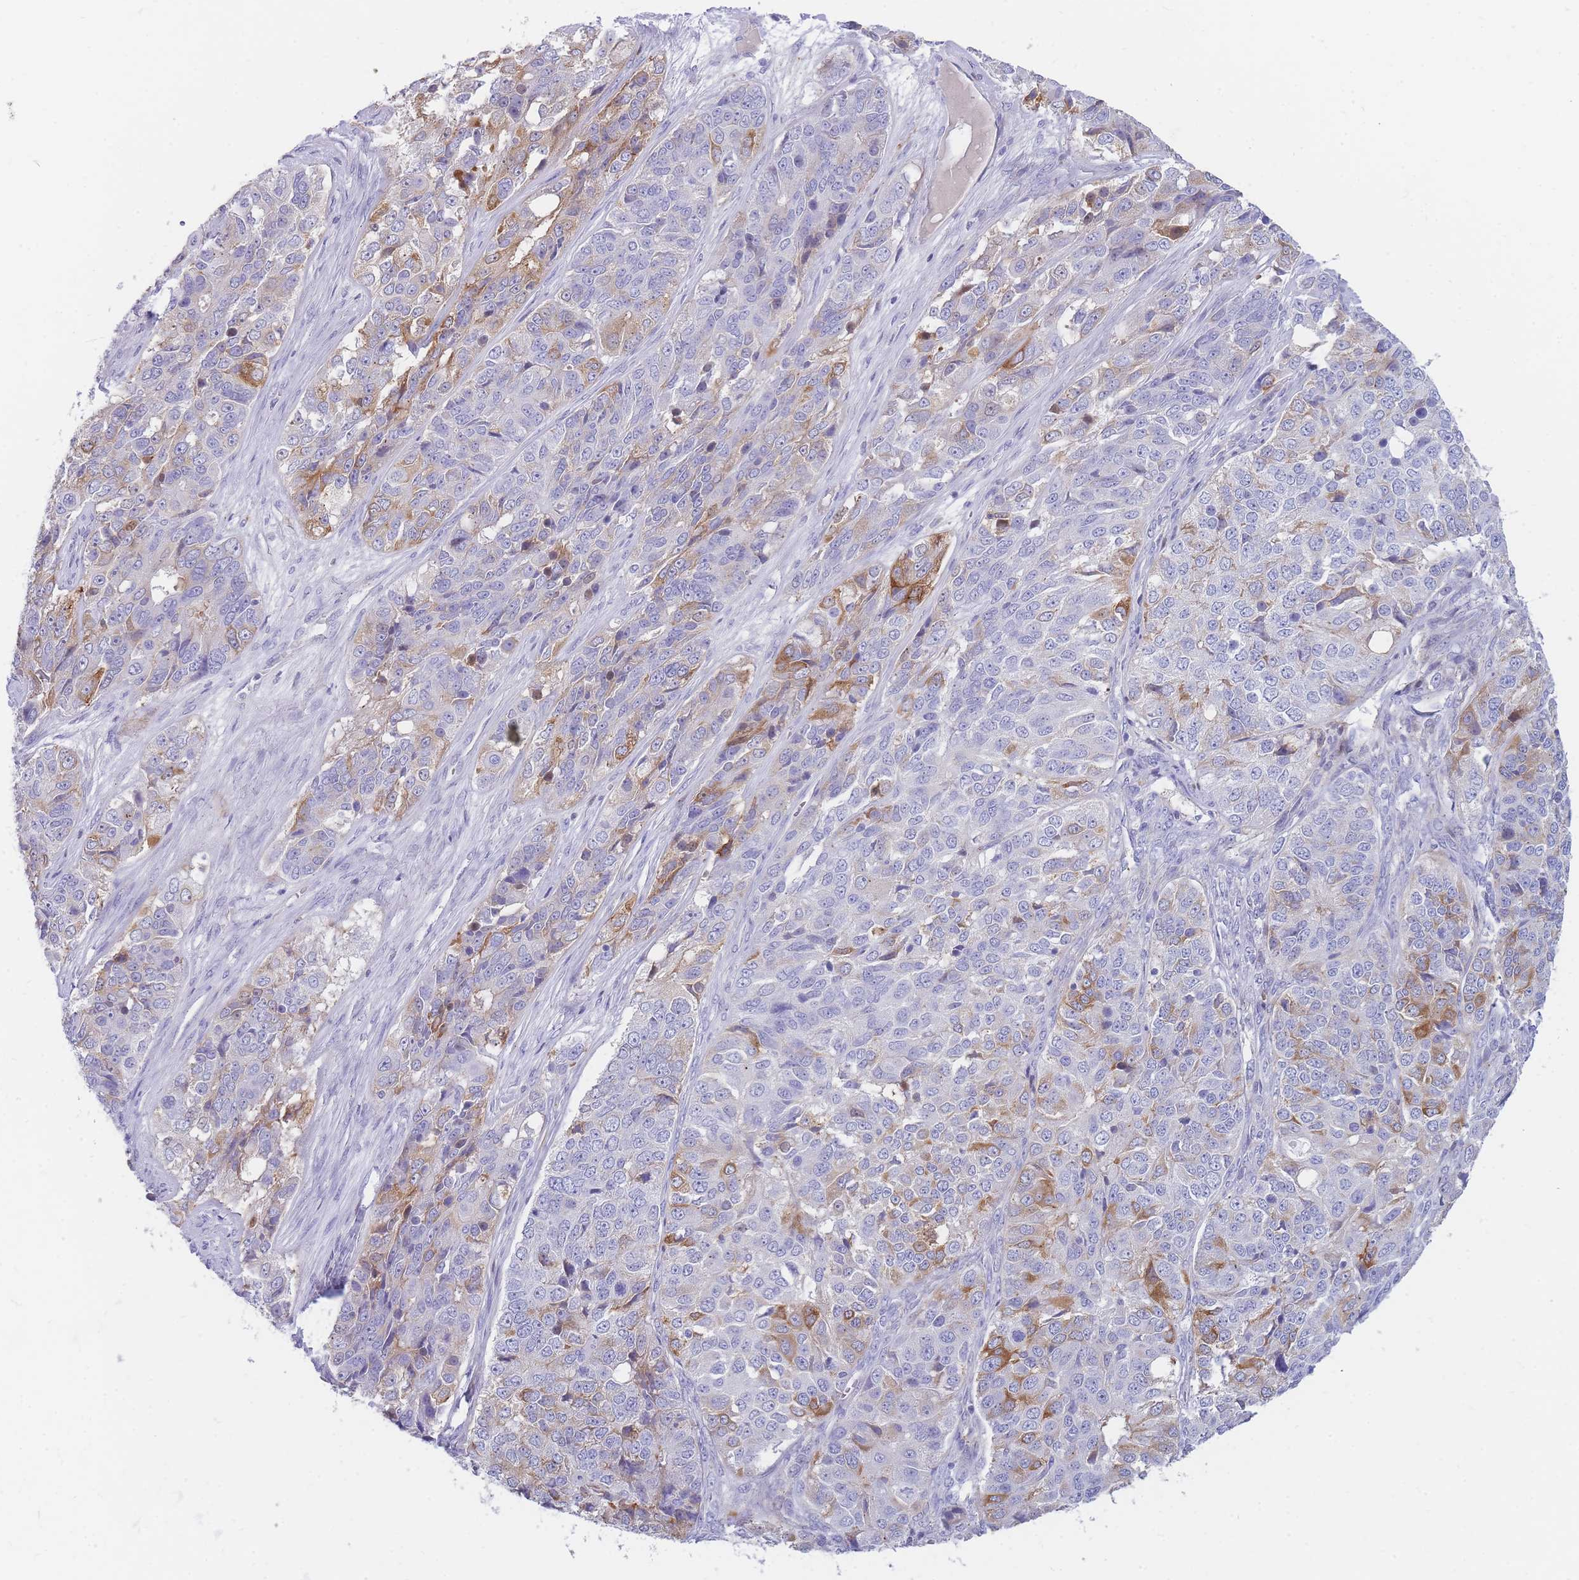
{"staining": {"intensity": "moderate", "quantity": "25%-75%", "location": "cytoplasmic/membranous"}, "tissue": "ovarian cancer", "cell_type": "Tumor cells", "image_type": "cancer", "snomed": [{"axis": "morphology", "description": "Carcinoma, endometroid"}, {"axis": "topography", "description": "Ovary"}], "caption": "The micrograph exhibits a brown stain indicating the presence of a protein in the cytoplasmic/membranous of tumor cells in ovarian cancer (endometroid carcinoma). The staining was performed using DAB (3,3'-diaminobenzidine) to visualize the protein expression in brown, while the nuclei were stained in blue with hematoxylin (Magnification: 20x).", "gene": "NKX1-2", "patient": {"sex": "female", "age": 51}}